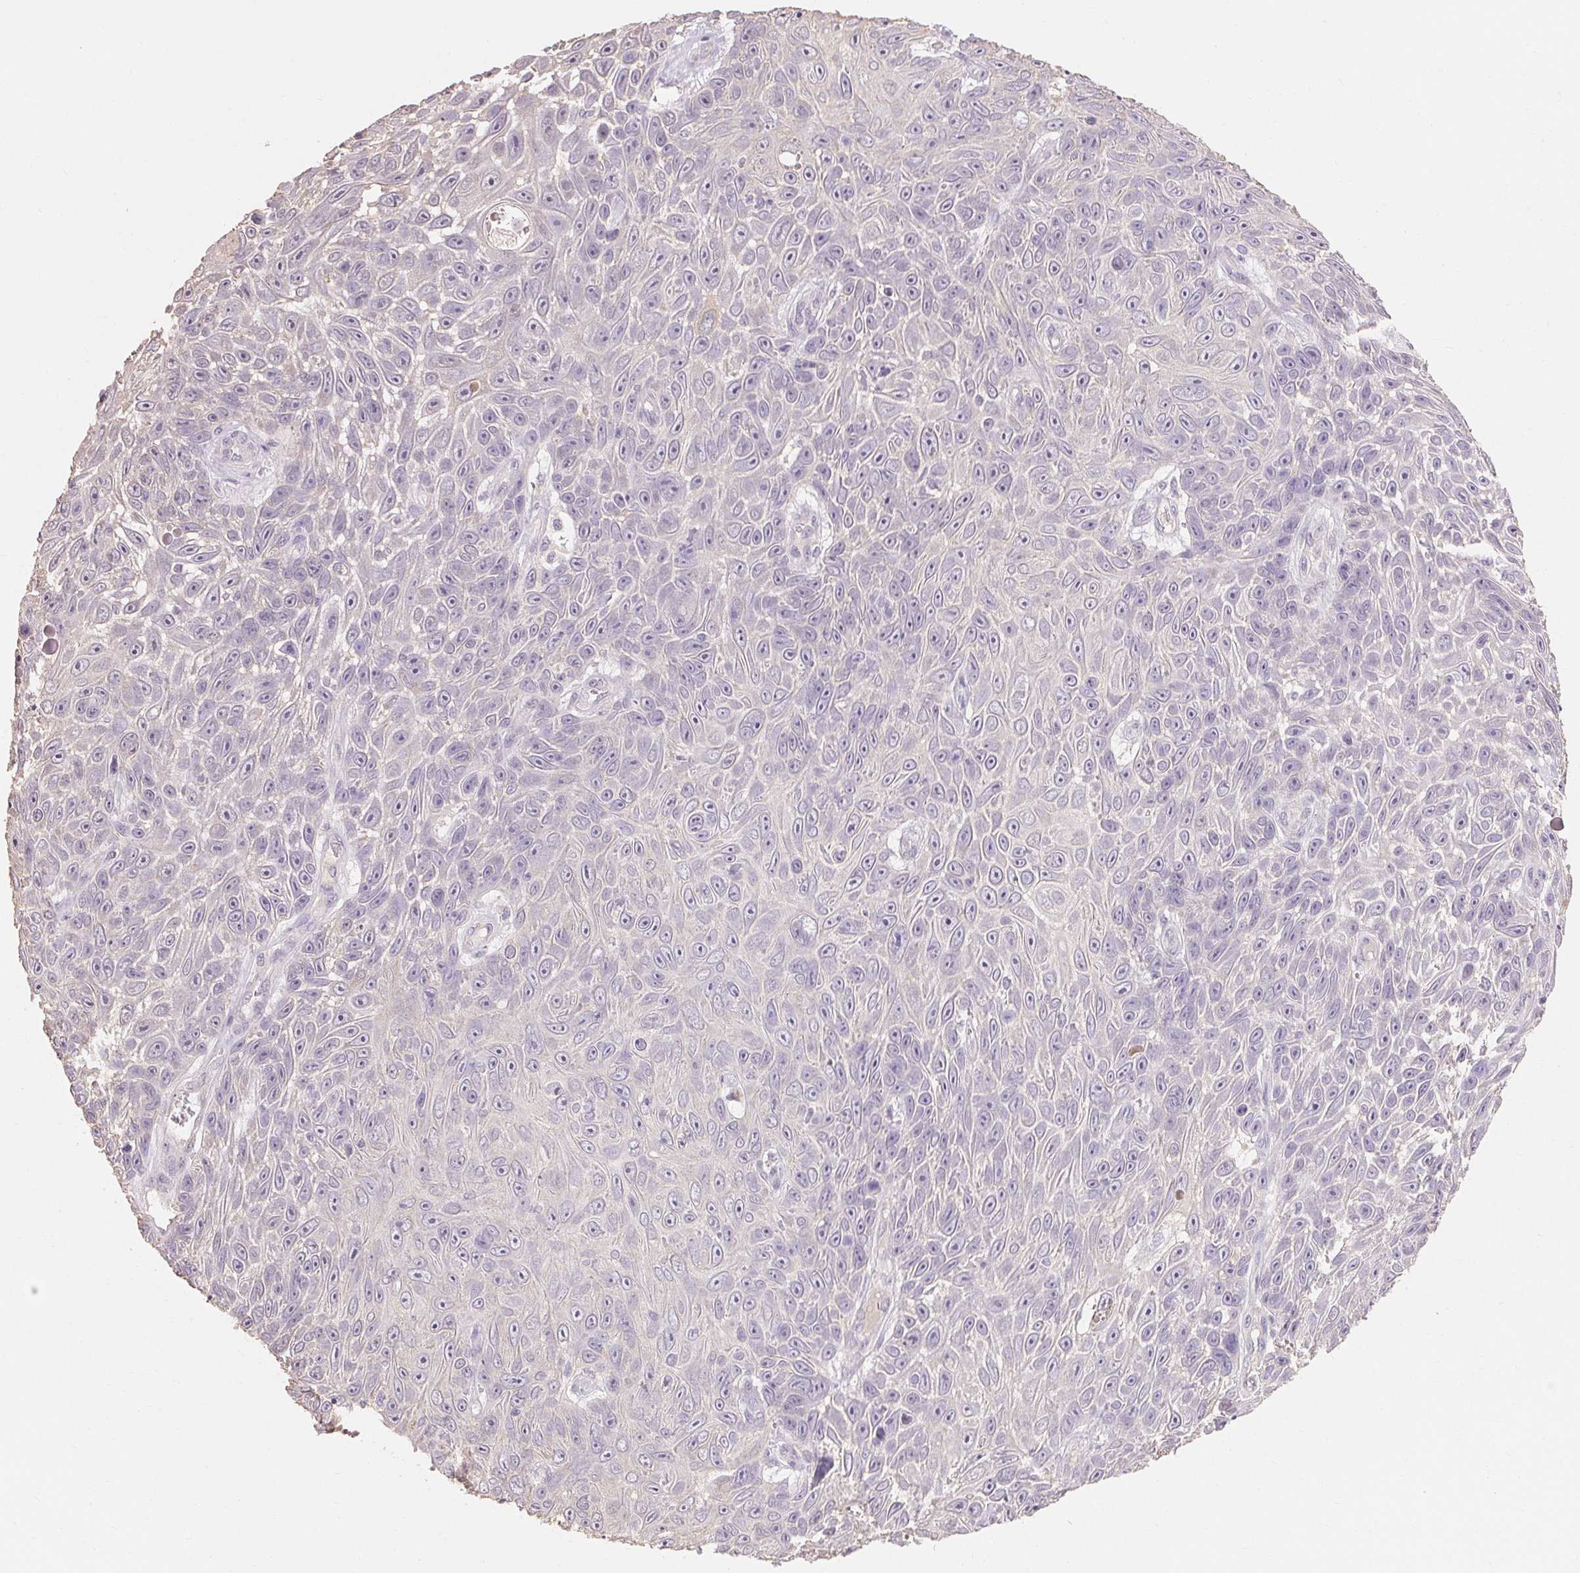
{"staining": {"intensity": "negative", "quantity": "none", "location": "none"}, "tissue": "skin cancer", "cell_type": "Tumor cells", "image_type": "cancer", "snomed": [{"axis": "morphology", "description": "Squamous cell carcinoma, NOS"}, {"axis": "topography", "description": "Skin"}], "caption": "This is an immunohistochemistry (IHC) micrograph of human skin squamous cell carcinoma. There is no staining in tumor cells.", "gene": "MAP7D2", "patient": {"sex": "male", "age": 82}}